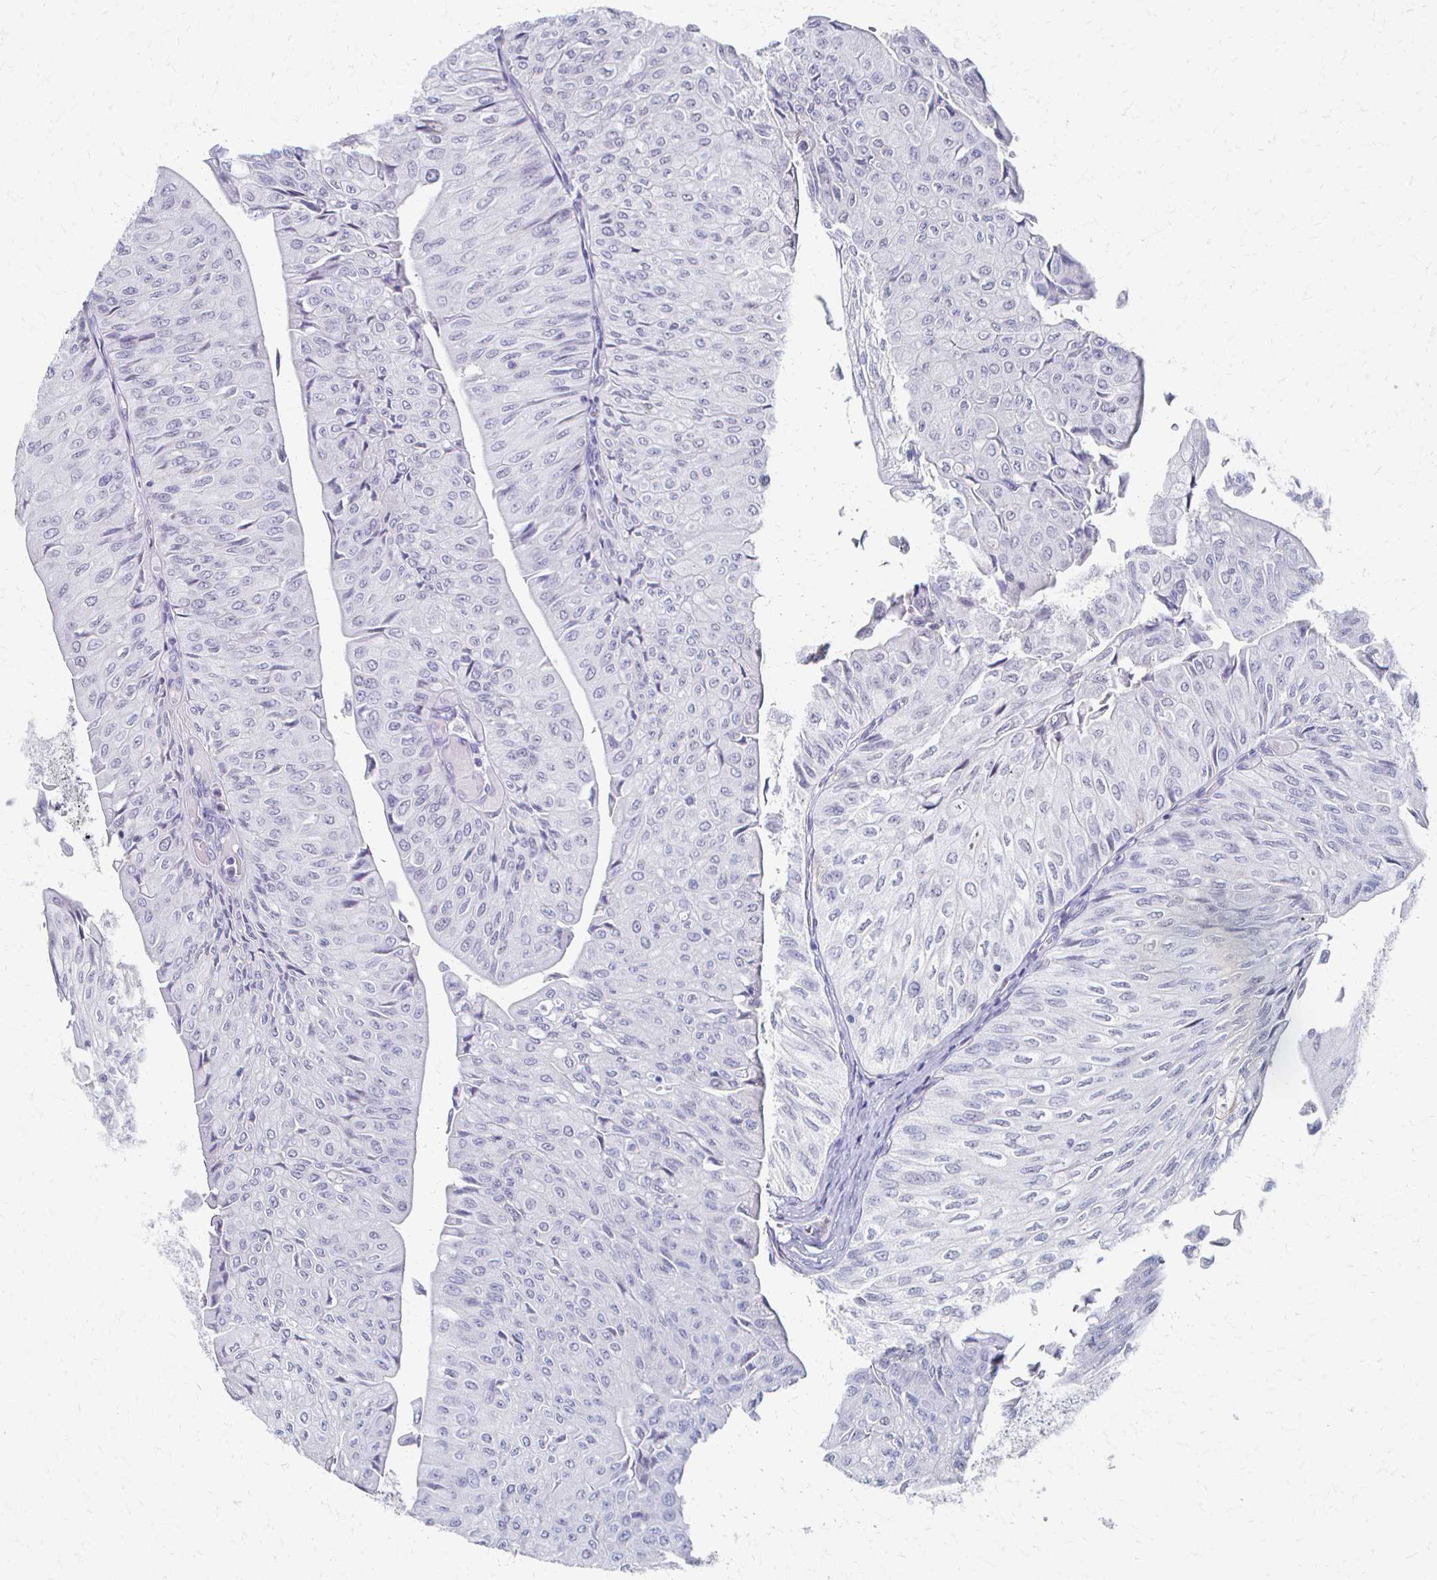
{"staining": {"intensity": "negative", "quantity": "none", "location": "none"}, "tissue": "urothelial cancer", "cell_type": "Tumor cells", "image_type": "cancer", "snomed": [{"axis": "morphology", "description": "Urothelial carcinoma, NOS"}, {"axis": "topography", "description": "Urinary bladder"}], "caption": "The immunohistochemistry photomicrograph has no significant expression in tumor cells of urothelial cancer tissue. (Stains: DAB (3,3'-diaminobenzidine) immunohistochemistry with hematoxylin counter stain, Microscopy: brightfield microscopy at high magnification).", "gene": "CXCR2", "patient": {"sex": "male", "age": 62}}